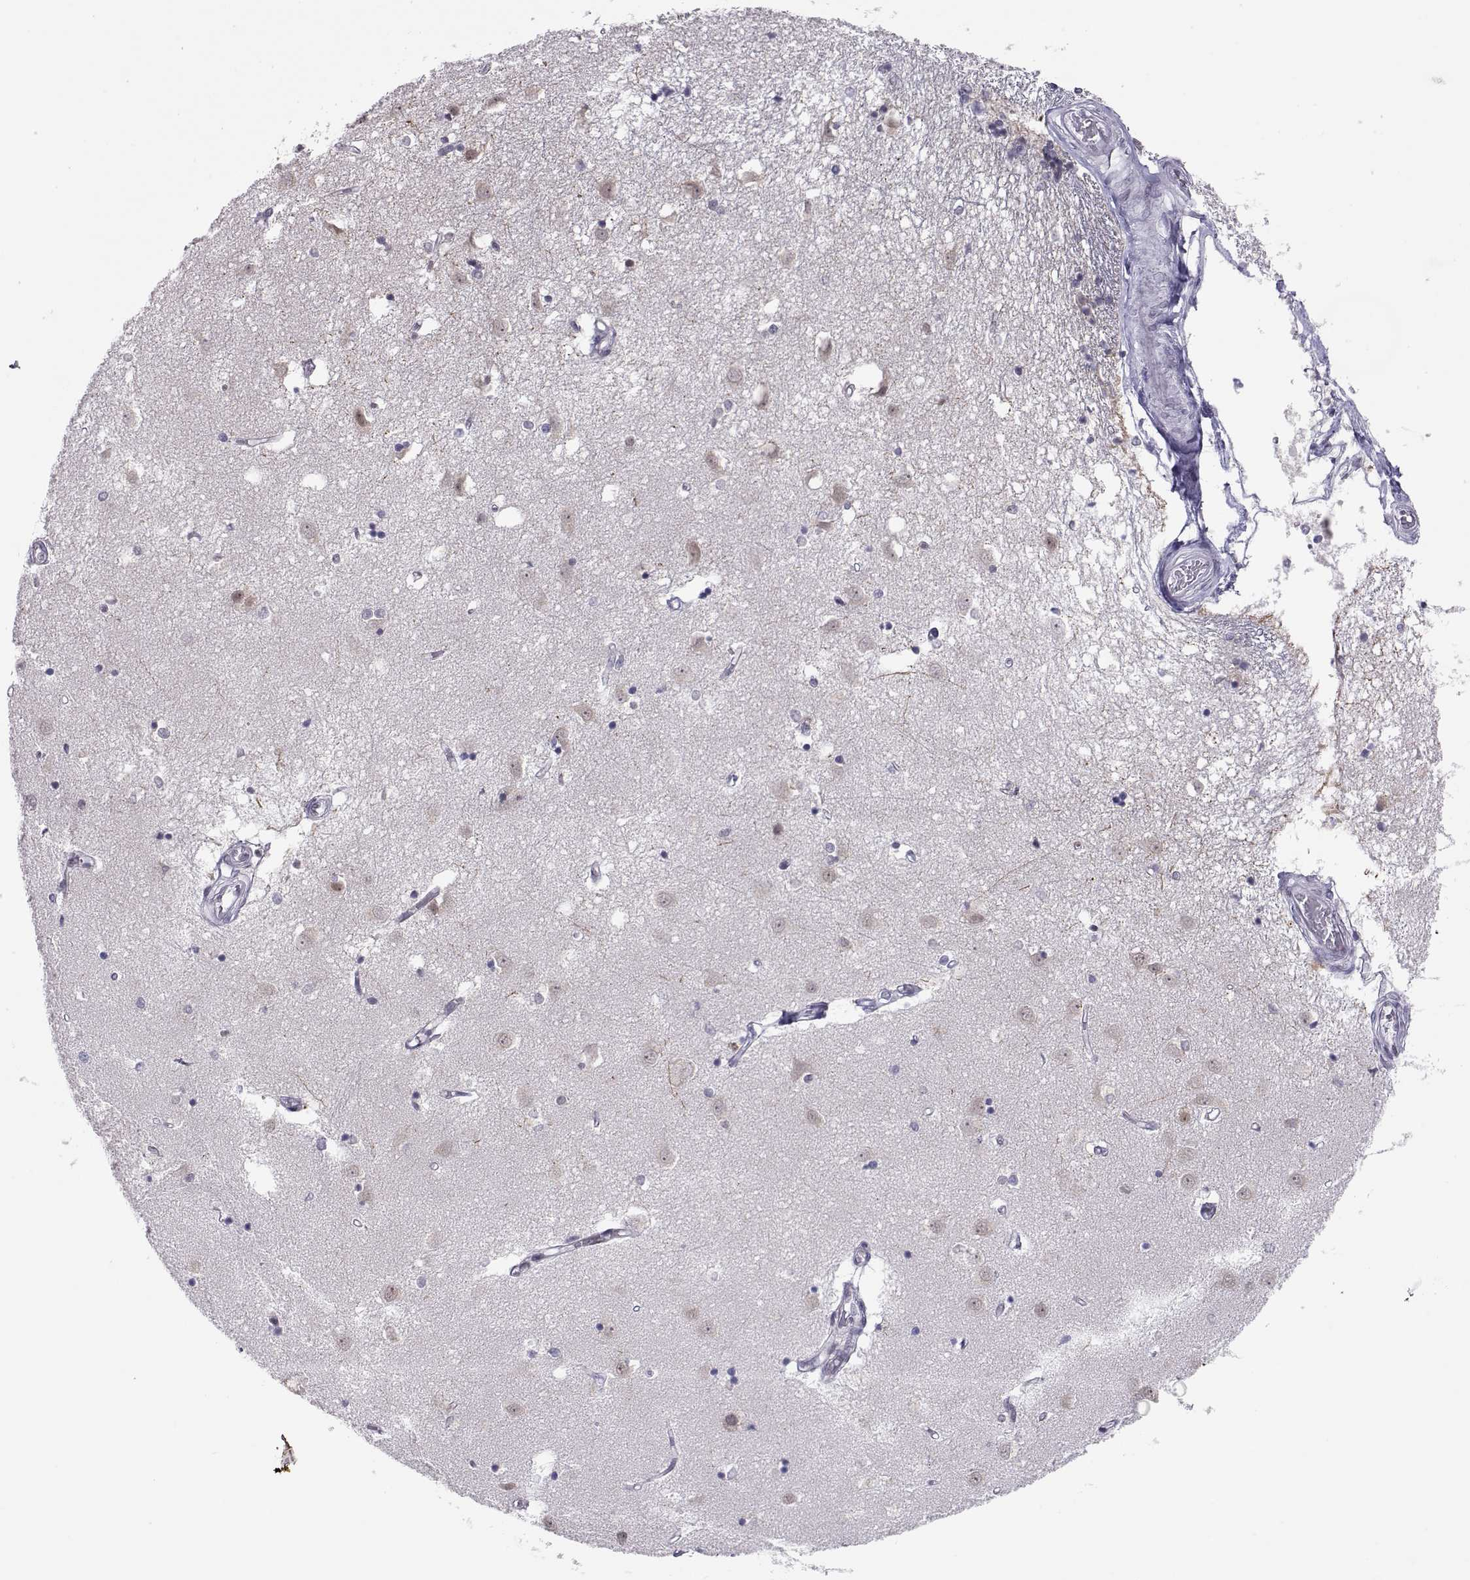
{"staining": {"intensity": "negative", "quantity": "none", "location": "none"}, "tissue": "caudate", "cell_type": "Glial cells", "image_type": "normal", "snomed": [{"axis": "morphology", "description": "Normal tissue, NOS"}, {"axis": "topography", "description": "Lateral ventricle wall"}], "caption": "DAB immunohistochemical staining of unremarkable human caudate shows no significant positivity in glial cells. Nuclei are stained in blue.", "gene": "SIX6", "patient": {"sex": "male", "age": 54}}